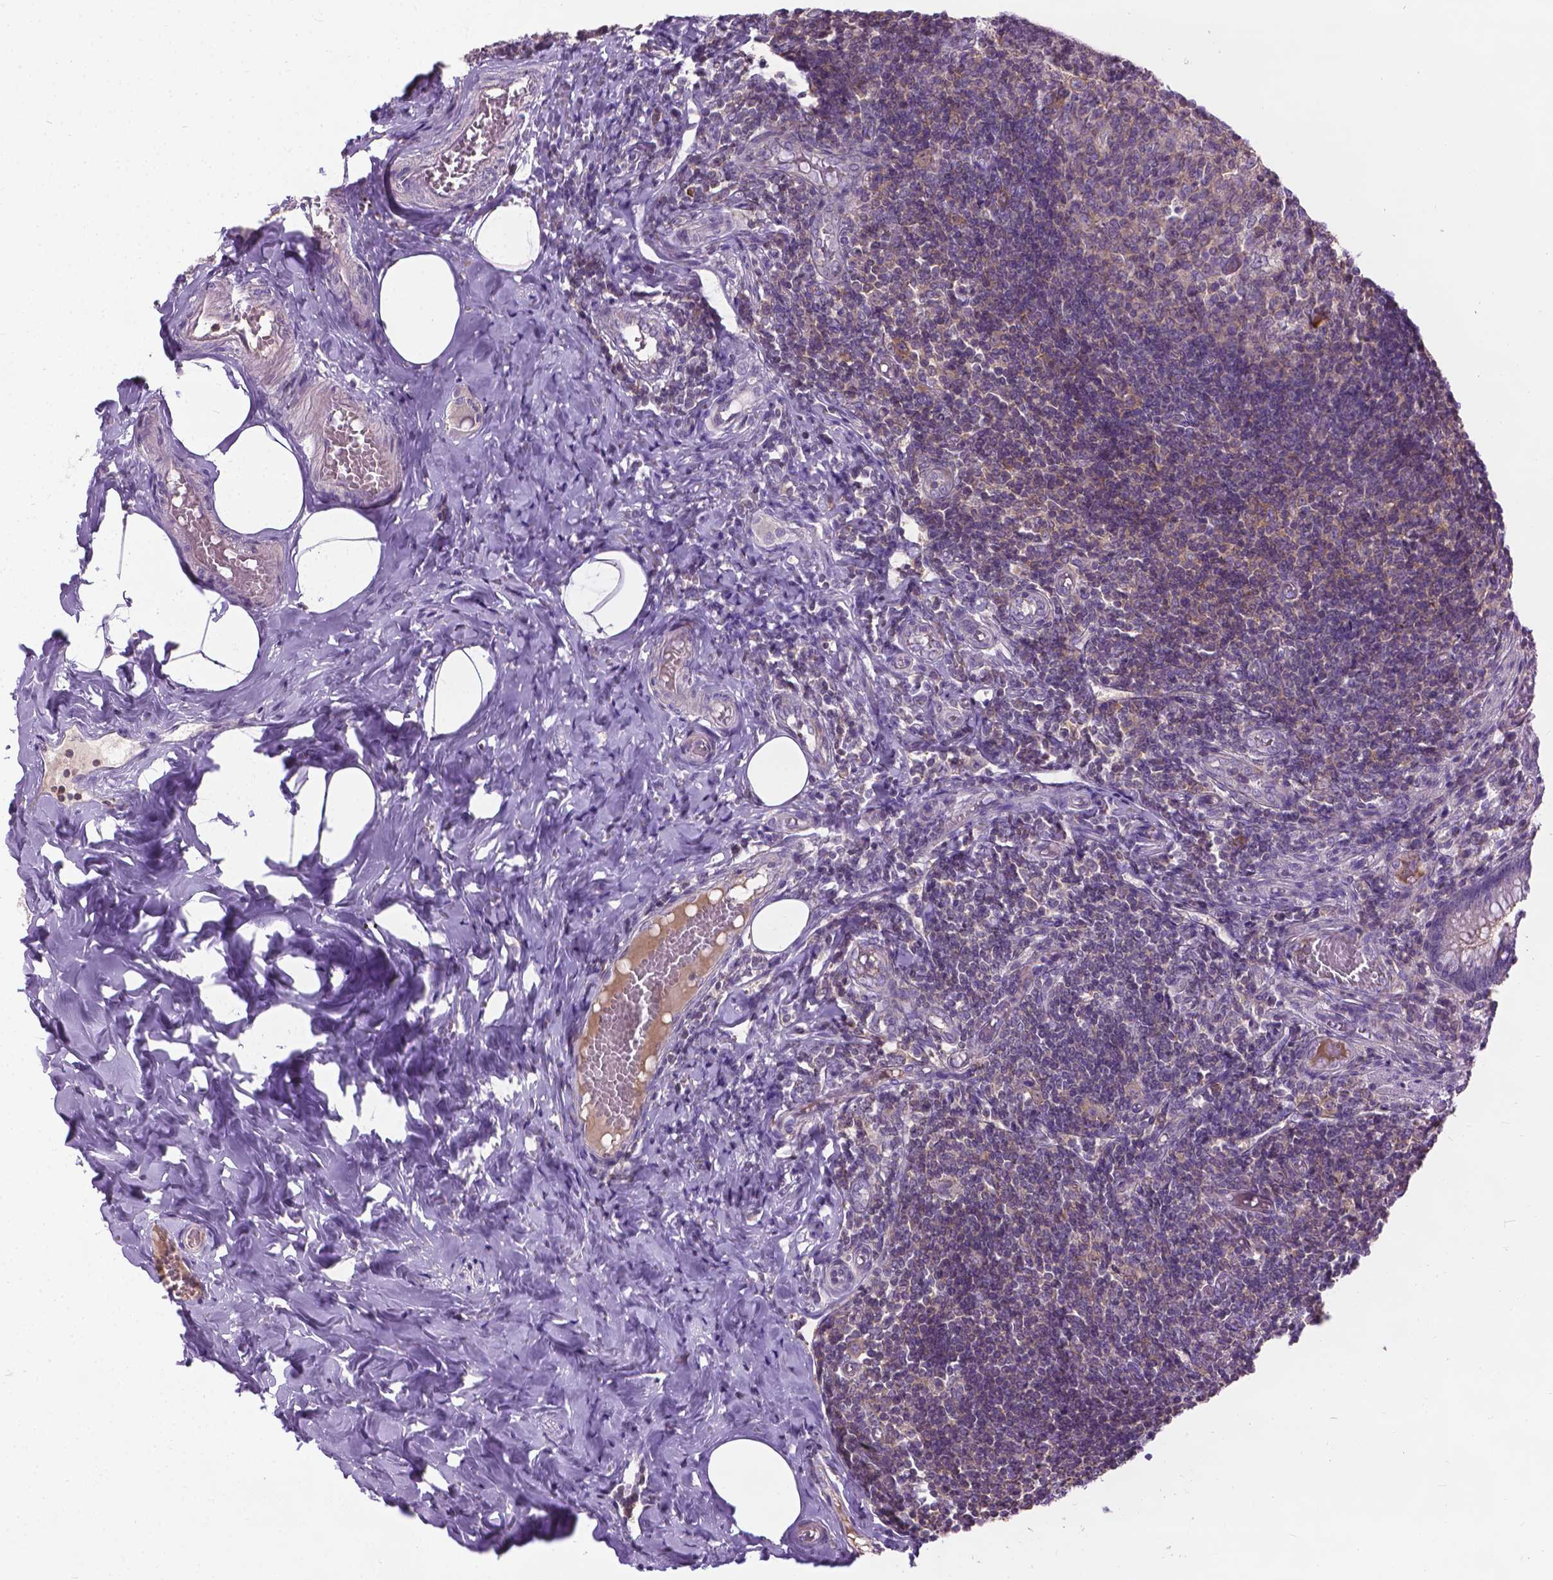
{"staining": {"intensity": "negative", "quantity": "none", "location": "none"}, "tissue": "appendix", "cell_type": "Glandular cells", "image_type": "normal", "snomed": [{"axis": "morphology", "description": "Normal tissue, NOS"}, {"axis": "topography", "description": "Appendix"}], "caption": "An immunohistochemistry (IHC) micrograph of benign appendix is shown. There is no staining in glandular cells of appendix.", "gene": "JAK3", "patient": {"sex": "female", "age": 32}}